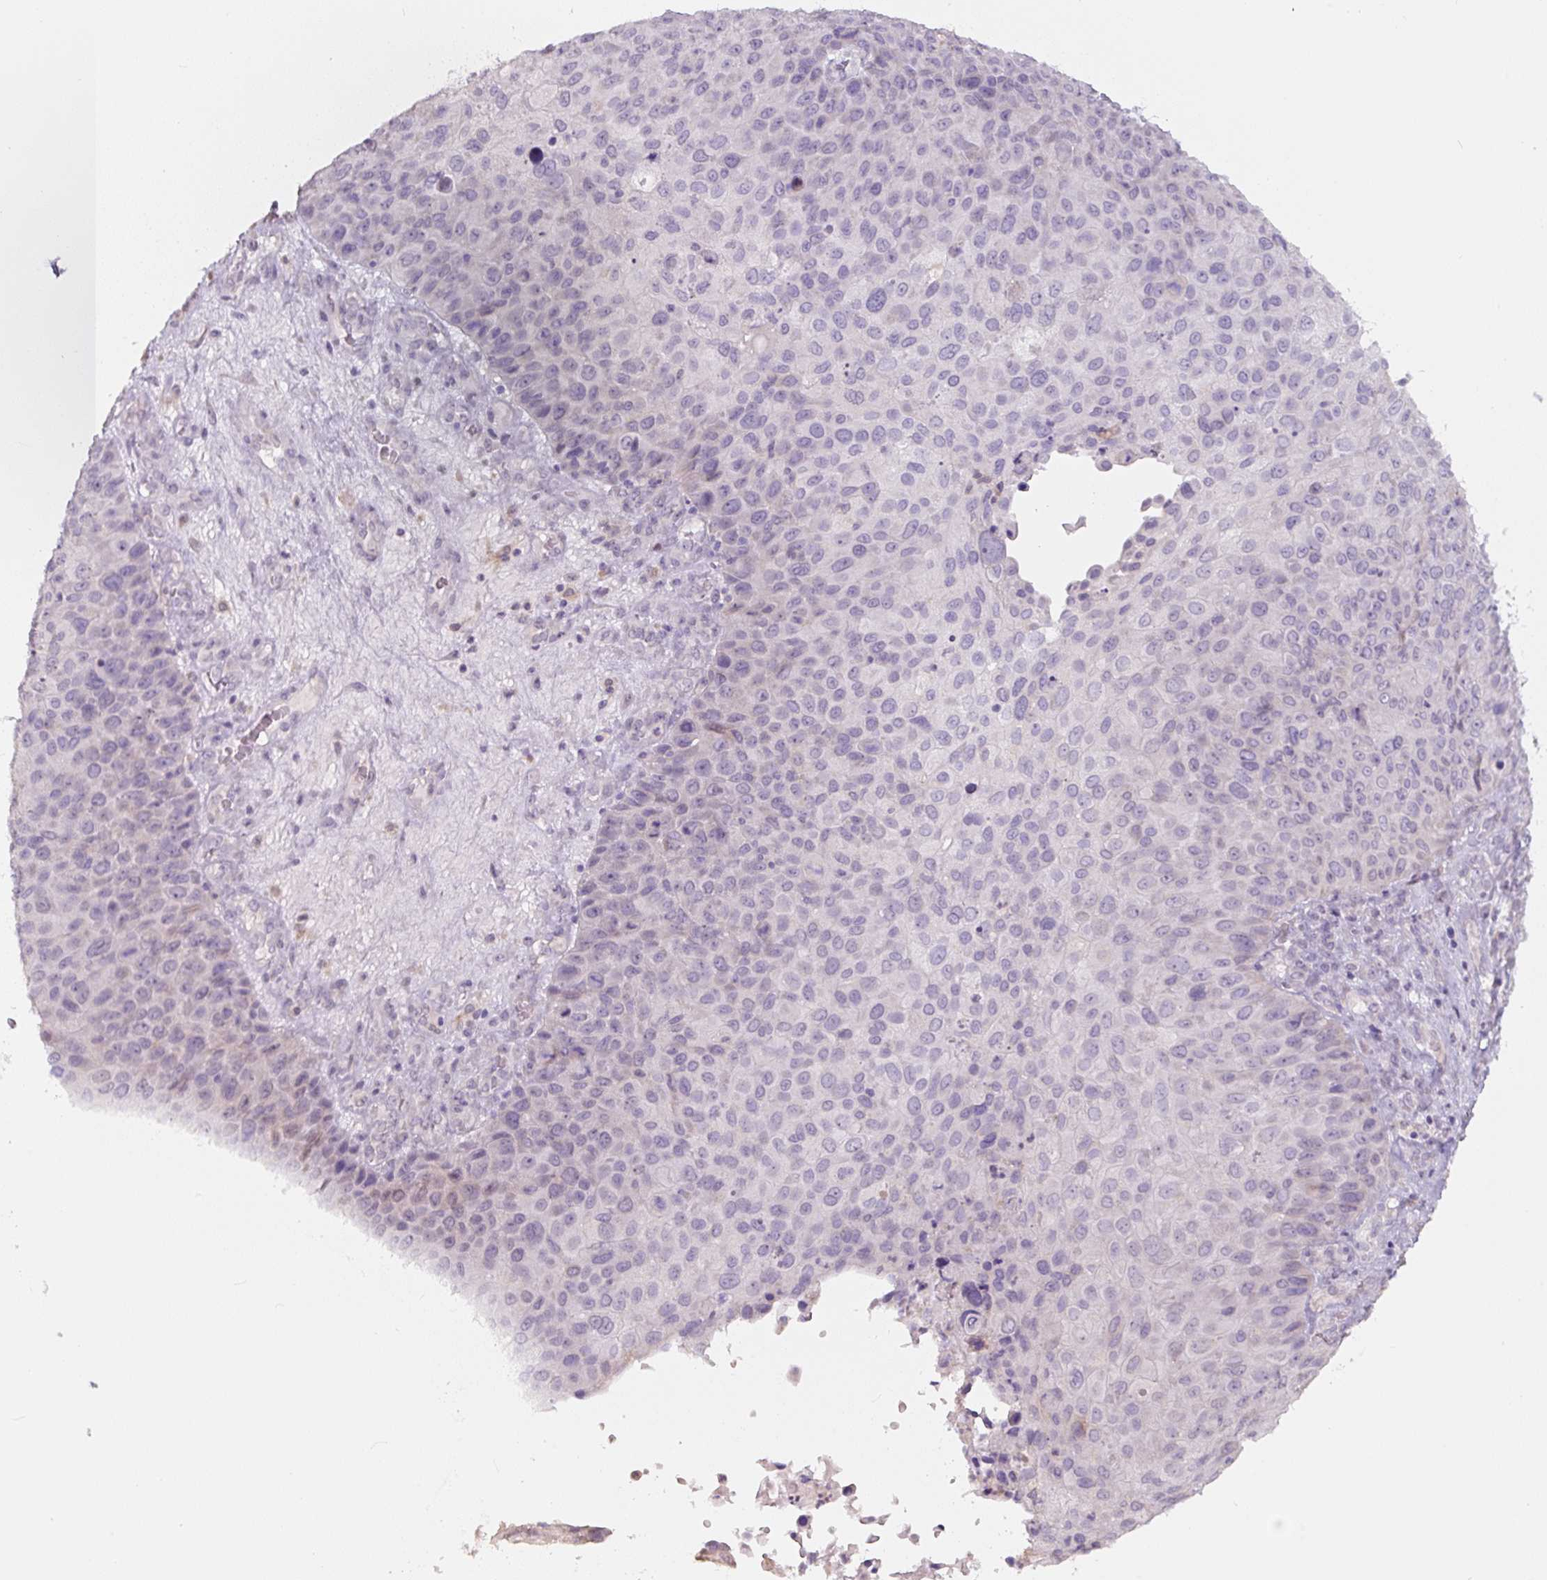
{"staining": {"intensity": "negative", "quantity": "none", "location": "none"}, "tissue": "skin cancer", "cell_type": "Tumor cells", "image_type": "cancer", "snomed": [{"axis": "morphology", "description": "Squamous cell carcinoma, NOS"}, {"axis": "topography", "description": "Skin"}], "caption": "There is no significant positivity in tumor cells of skin squamous cell carcinoma. (Brightfield microscopy of DAB (3,3'-diaminobenzidine) immunohistochemistry at high magnification).", "gene": "ASRGL1", "patient": {"sex": "male", "age": 87}}